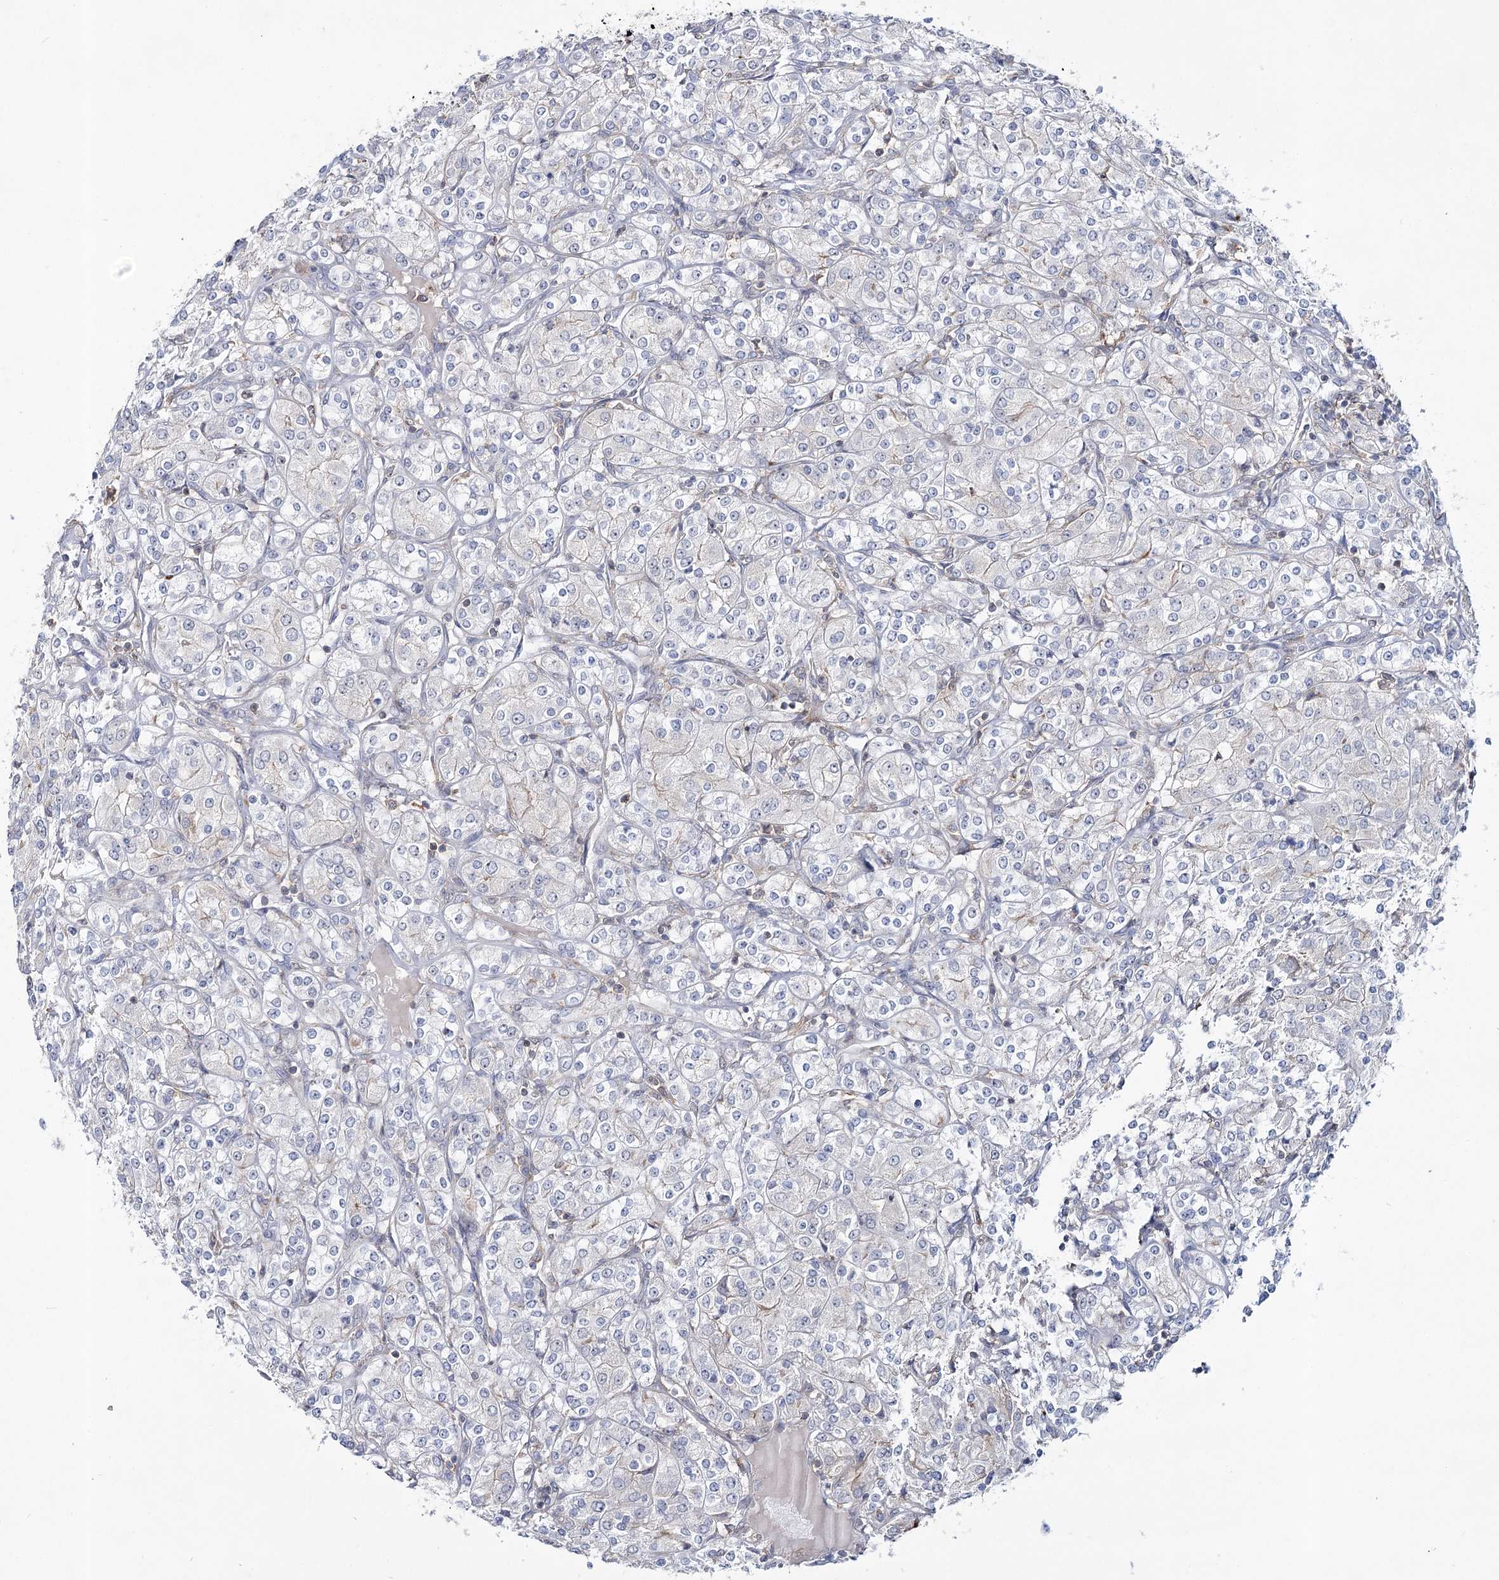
{"staining": {"intensity": "negative", "quantity": "none", "location": "none"}, "tissue": "renal cancer", "cell_type": "Tumor cells", "image_type": "cancer", "snomed": [{"axis": "morphology", "description": "Adenocarcinoma, NOS"}, {"axis": "topography", "description": "Kidney"}], "caption": "Protein analysis of adenocarcinoma (renal) demonstrates no significant staining in tumor cells.", "gene": "ZC3H8", "patient": {"sex": "male", "age": 77}}